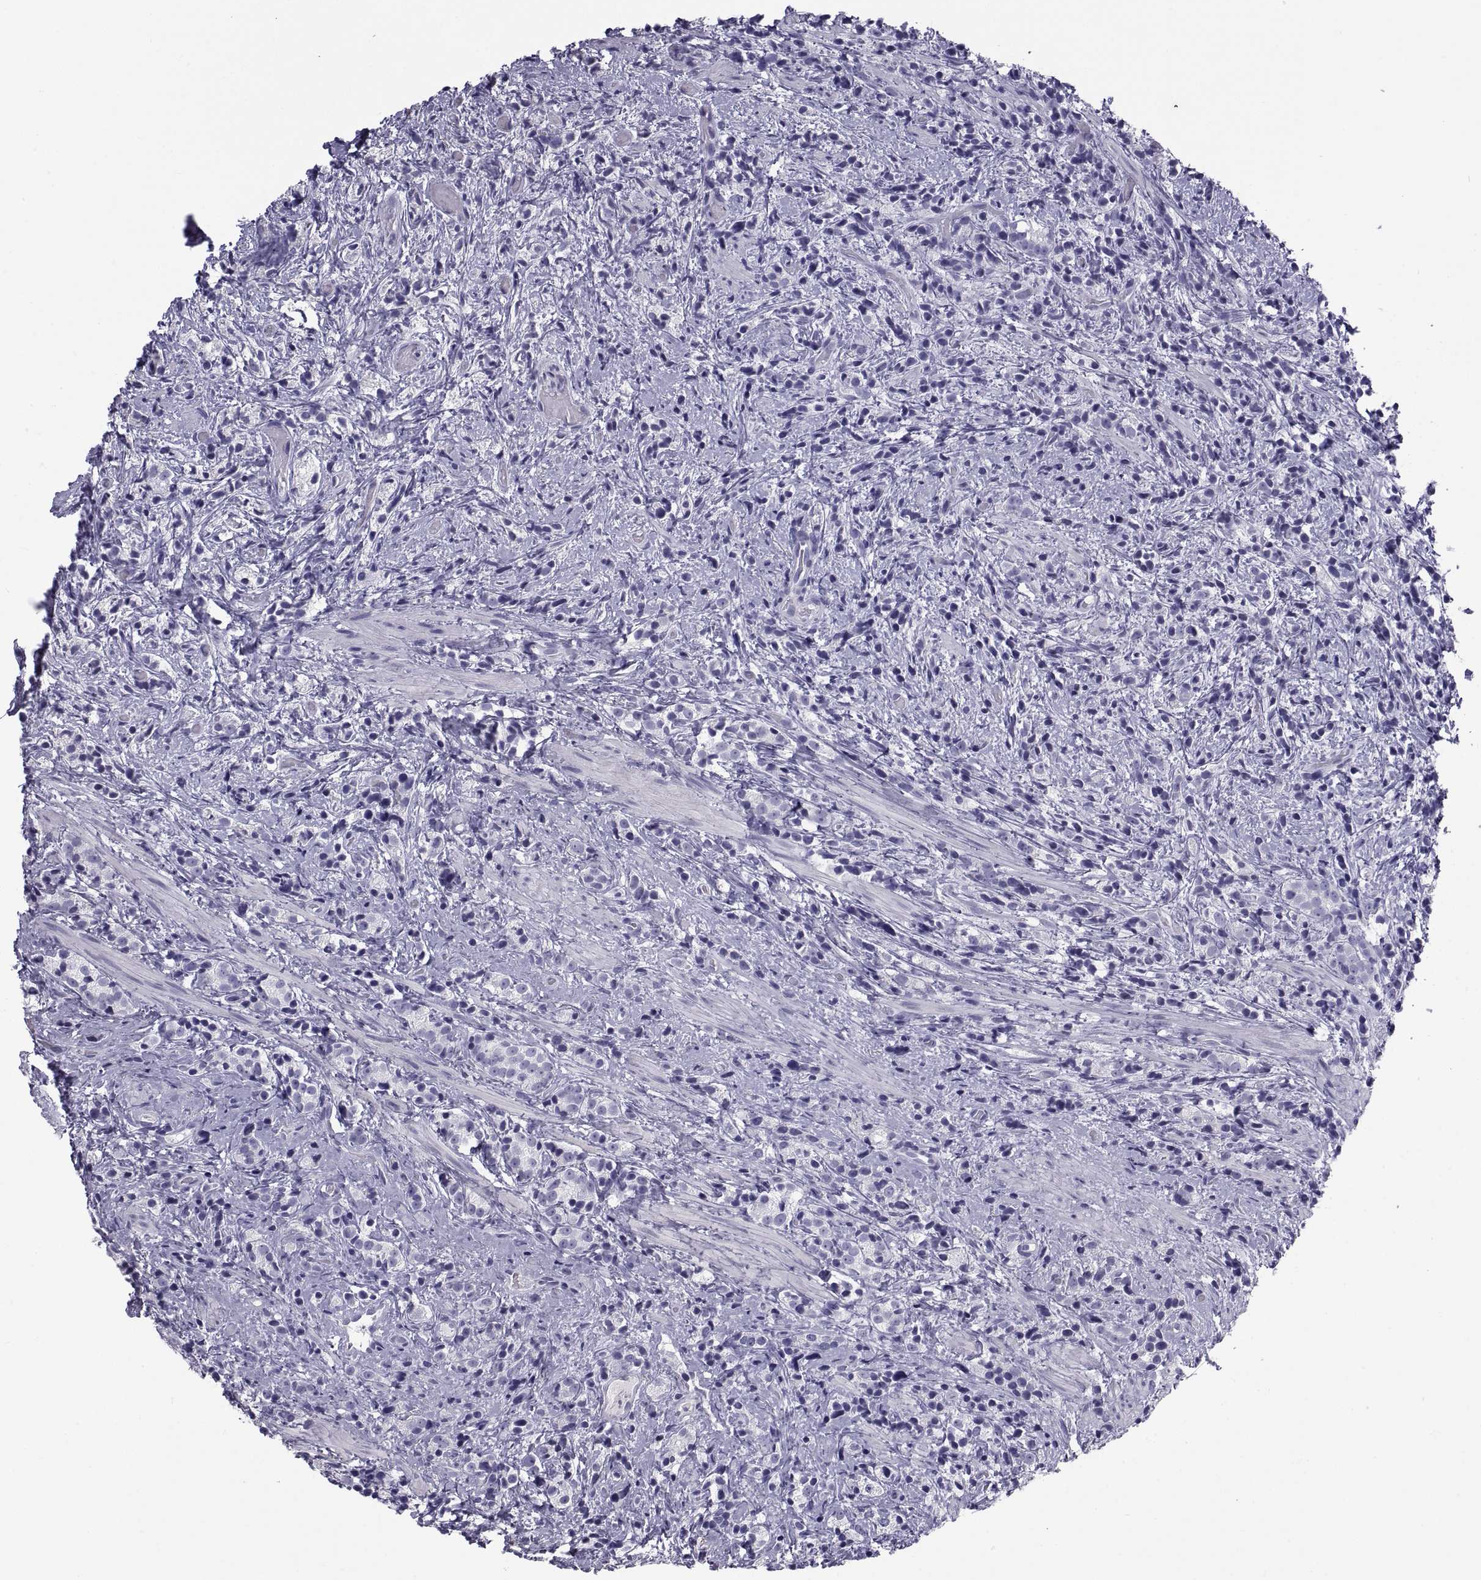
{"staining": {"intensity": "negative", "quantity": "none", "location": "none"}, "tissue": "prostate cancer", "cell_type": "Tumor cells", "image_type": "cancer", "snomed": [{"axis": "morphology", "description": "Adenocarcinoma, High grade"}, {"axis": "topography", "description": "Prostate"}], "caption": "There is no significant expression in tumor cells of prostate cancer. The staining is performed using DAB (3,3'-diaminobenzidine) brown chromogen with nuclei counter-stained in using hematoxylin.", "gene": "NPTX2", "patient": {"sex": "male", "age": 53}}